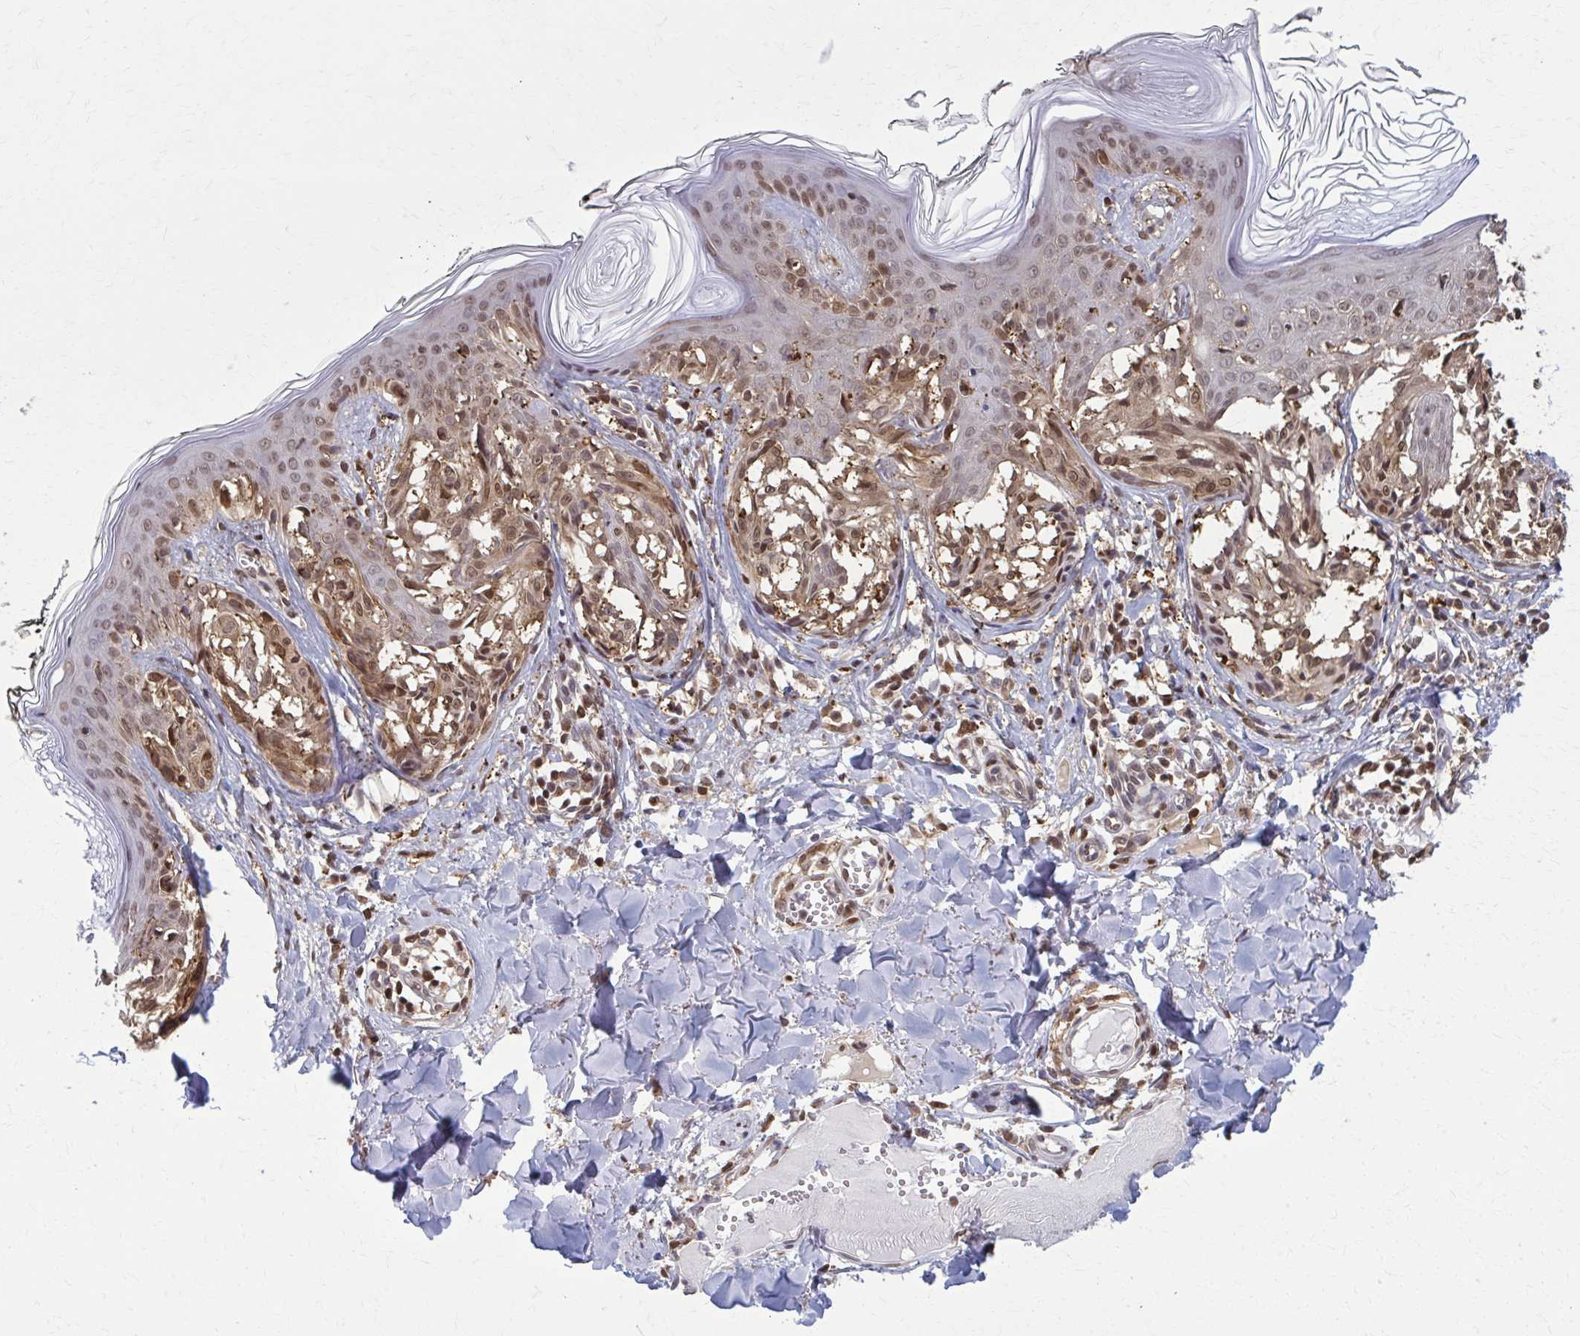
{"staining": {"intensity": "weak", "quantity": ">75%", "location": "cytoplasmic/membranous,nuclear"}, "tissue": "melanoma", "cell_type": "Tumor cells", "image_type": "cancer", "snomed": [{"axis": "morphology", "description": "Malignant melanoma, NOS"}, {"axis": "topography", "description": "Skin"}], "caption": "IHC histopathology image of human melanoma stained for a protein (brown), which exhibits low levels of weak cytoplasmic/membranous and nuclear staining in about >75% of tumor cells.", "gene": "MDH1", "patient": {"sex": "female", "age": 43}}